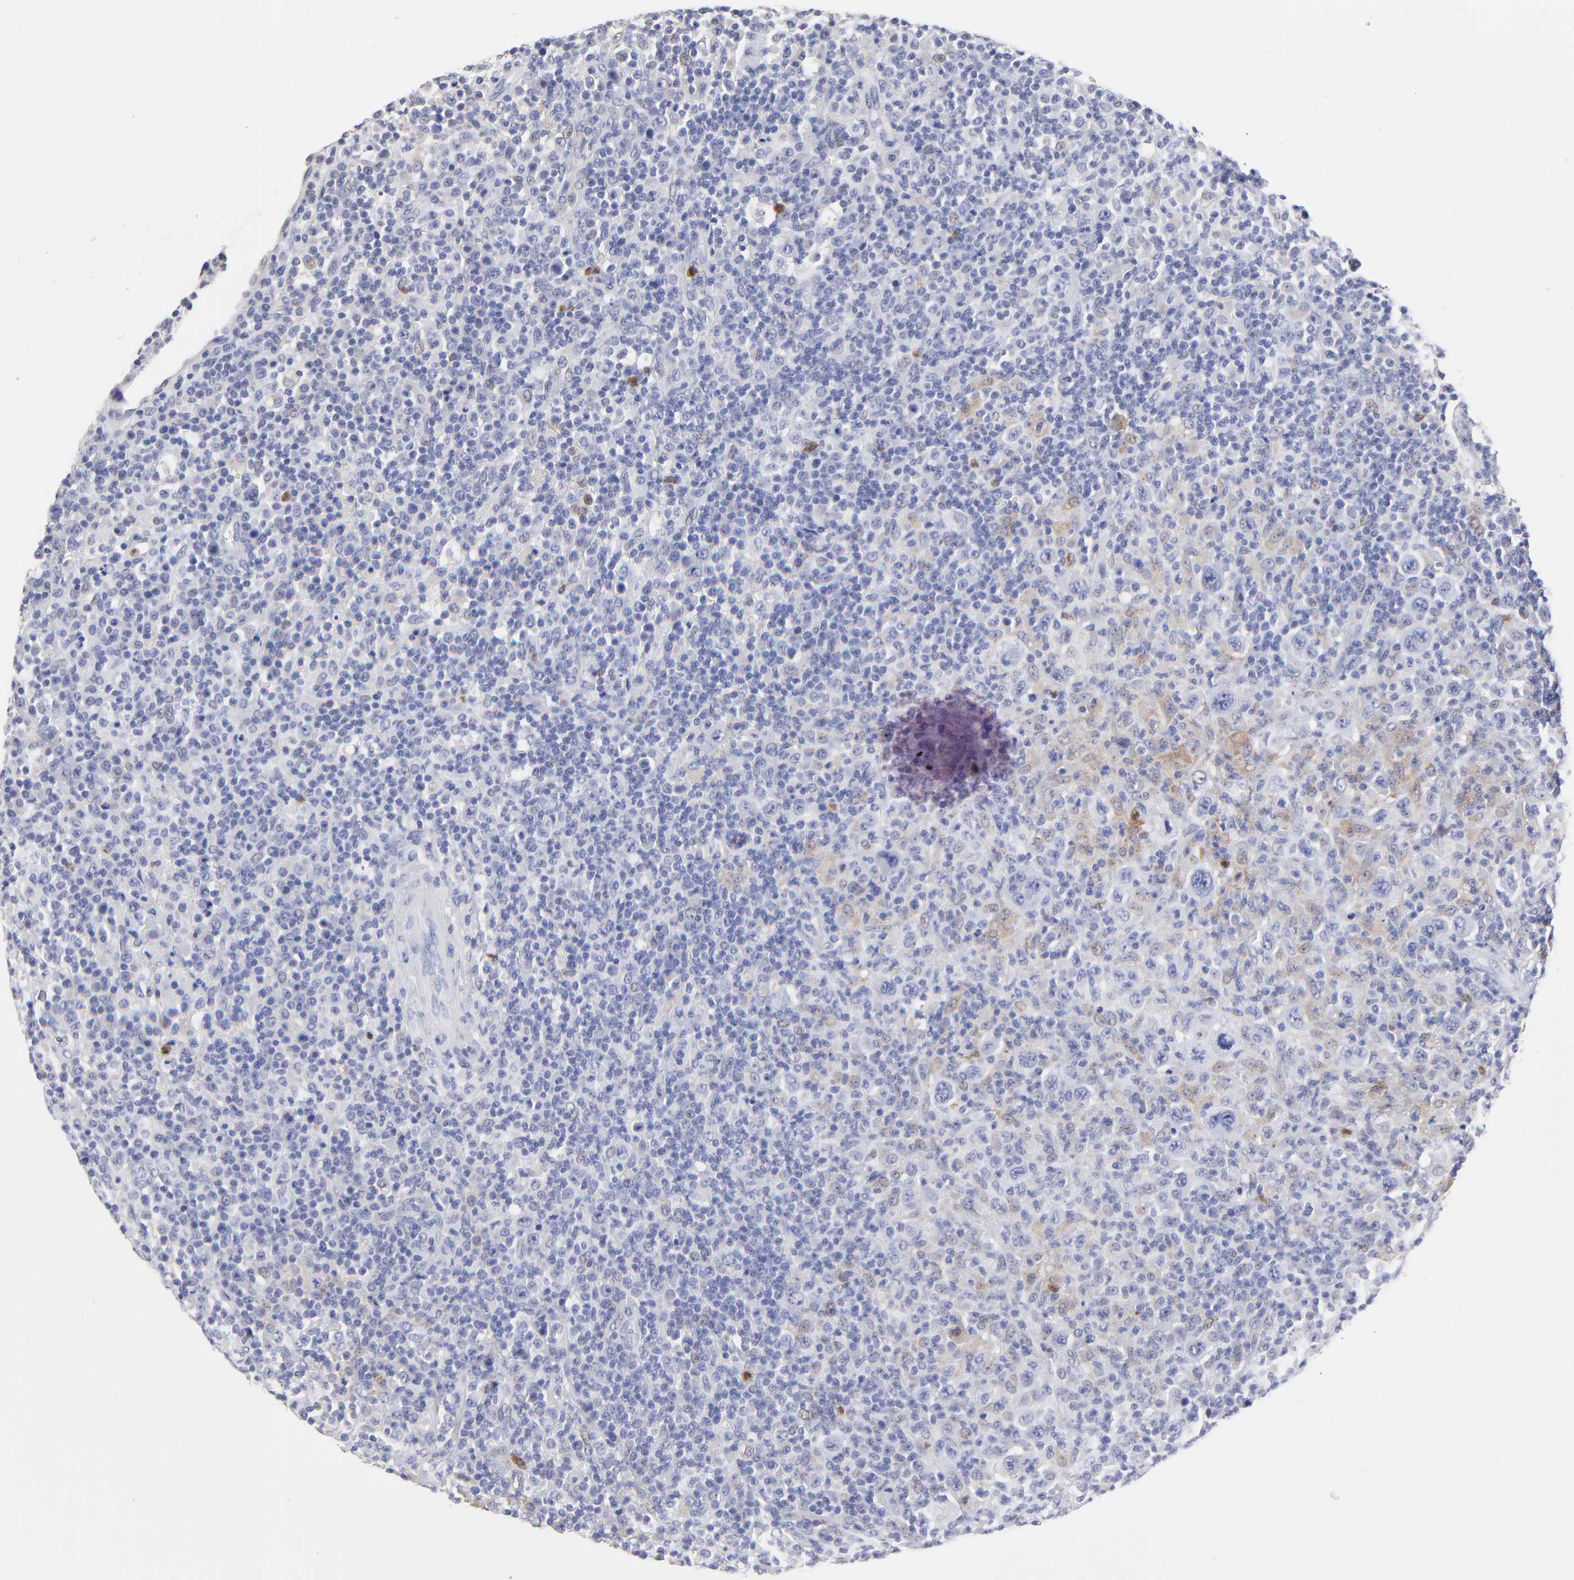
{"staining": {"intensity": "moderate", "quantity": "<25%", "location": "nuclear"}, "tissue": "lymphoma", "cell_type": "Tumor cells", "image_type": "cancer", "snomed": [{"axis": "morphology", "description": "Hodgkin's disease, NOS"}, {"axis": "topography", "description": "Lymph node"}], "caption": "Hodgkin's disease tissue displays moderate nuclear expression in about <25% of tumor cells (Stains: DAB (3,3'-diaminobenzidine) in brown, nuclei in blue, Microscopy: brightfield microscopy at high magnification).", "gene": "SMARCA1", "patient": {"sex": "male", "age": 65}}